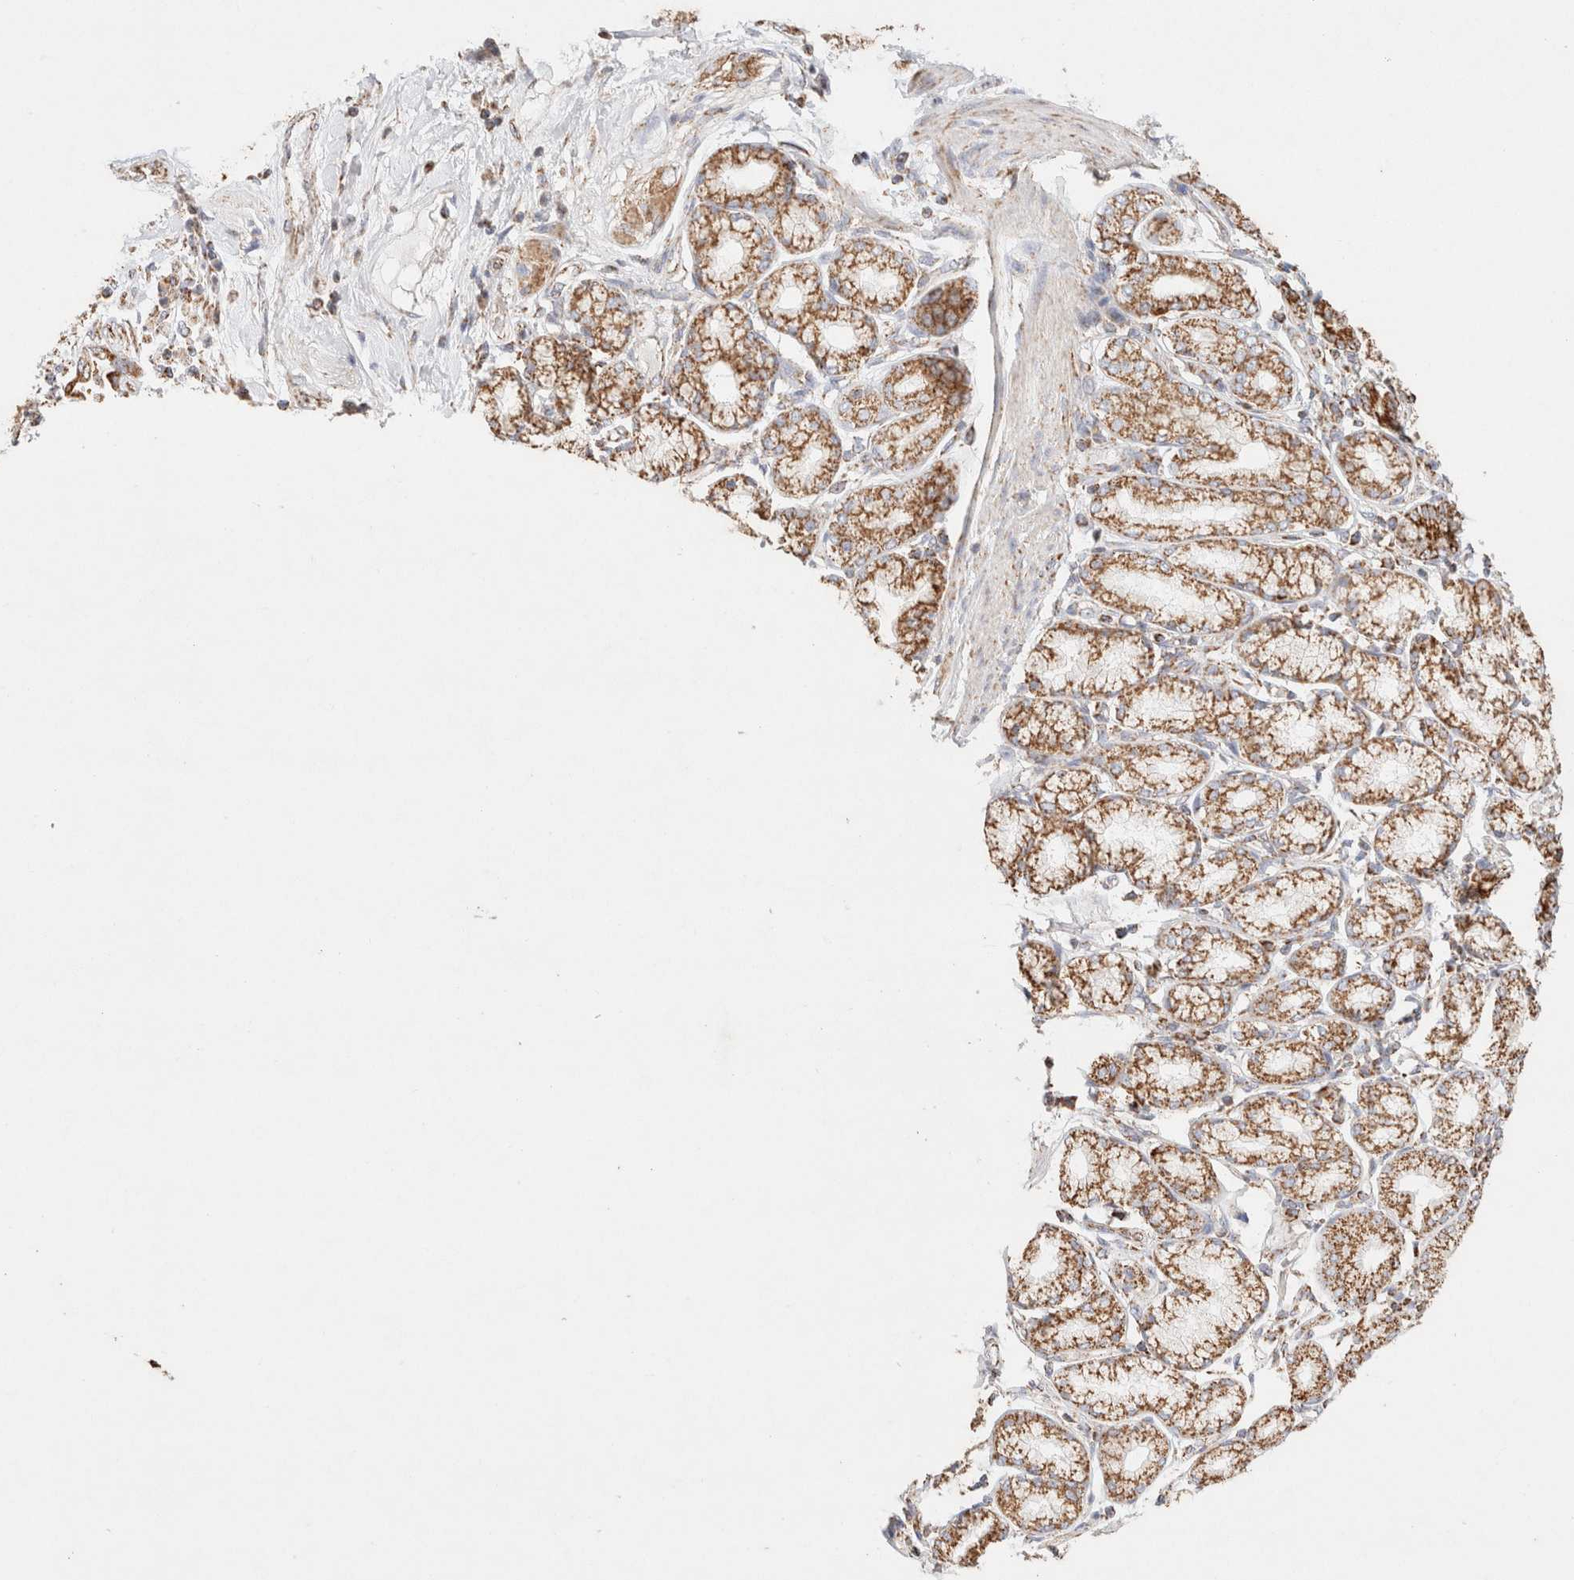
{"staining": {"intensity": "moderate", "quantity": ">75%", "location": "cytoplasmic/membranous"}, "tissue": "pancreatic cancer", "cell_type": "Tumor cells", "image_type": "cancer", "snomed": [{"axis": "morphology", "description": "Adenocarcinoma, NOS"}, {"axis": "morphology", "description": "Adenocarcinoma, metastatic, NOS"}, {"axis": "topography", "description": "Lymph node"}, {"axis": "topography", "description": "Pancreas"}, {"axis": "topography", "description": "Duodenum"}], "caption": "The micrograph shows immunohistochemical staining of pancreatic cancer. There is moderate cytoplasmic/membranous expression is seen in about >75% of tumor cells. (DAB IHC with brightfield microscopy, high magnification).", "gene": "PHB2", "patient": {"sex": "female", "age": 64}}